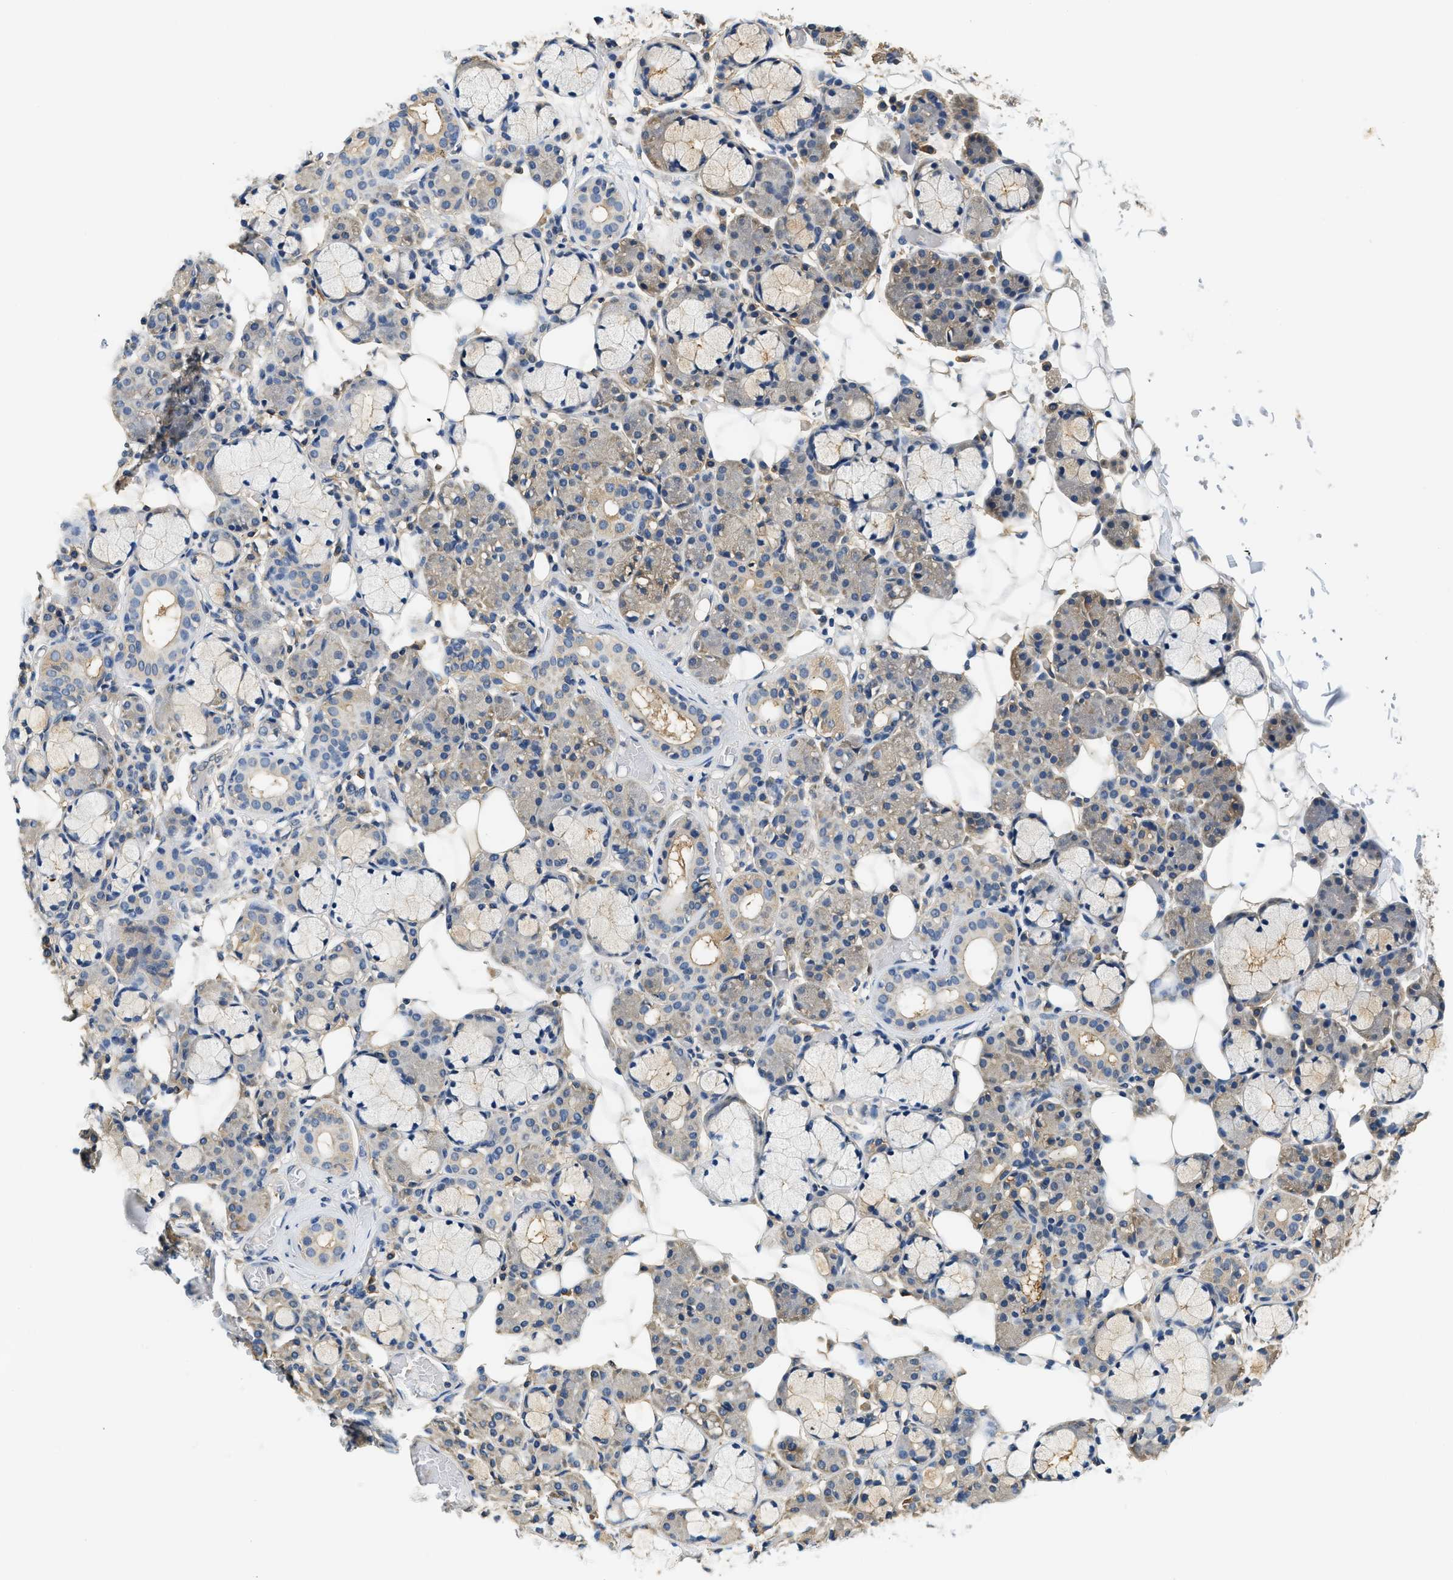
{"staining": {"intensity": "weak", "quantity": "<25%", "location": "cytoplasmic/membranous"}, "tissue": "salivary gland", "cell_type": "Glandular cells", "image_type": "normal", "snomed": [{"axis": "morphology", "description": "Normal tissue, NOS"}, {"axis": "topography", "description": "Salivary gland"}], "caption": "Immunohistochemistry (IHC) histopathology image of normal salivary gland stained for a protein (brown), which displays no positivity in glandular cells. (Brightfield microscopy of DAB (3,3'-diaminobenzidine) IHC at high magnification).", "gene": "BCL7C", "patient": {"sex": "male", "age": 63}}